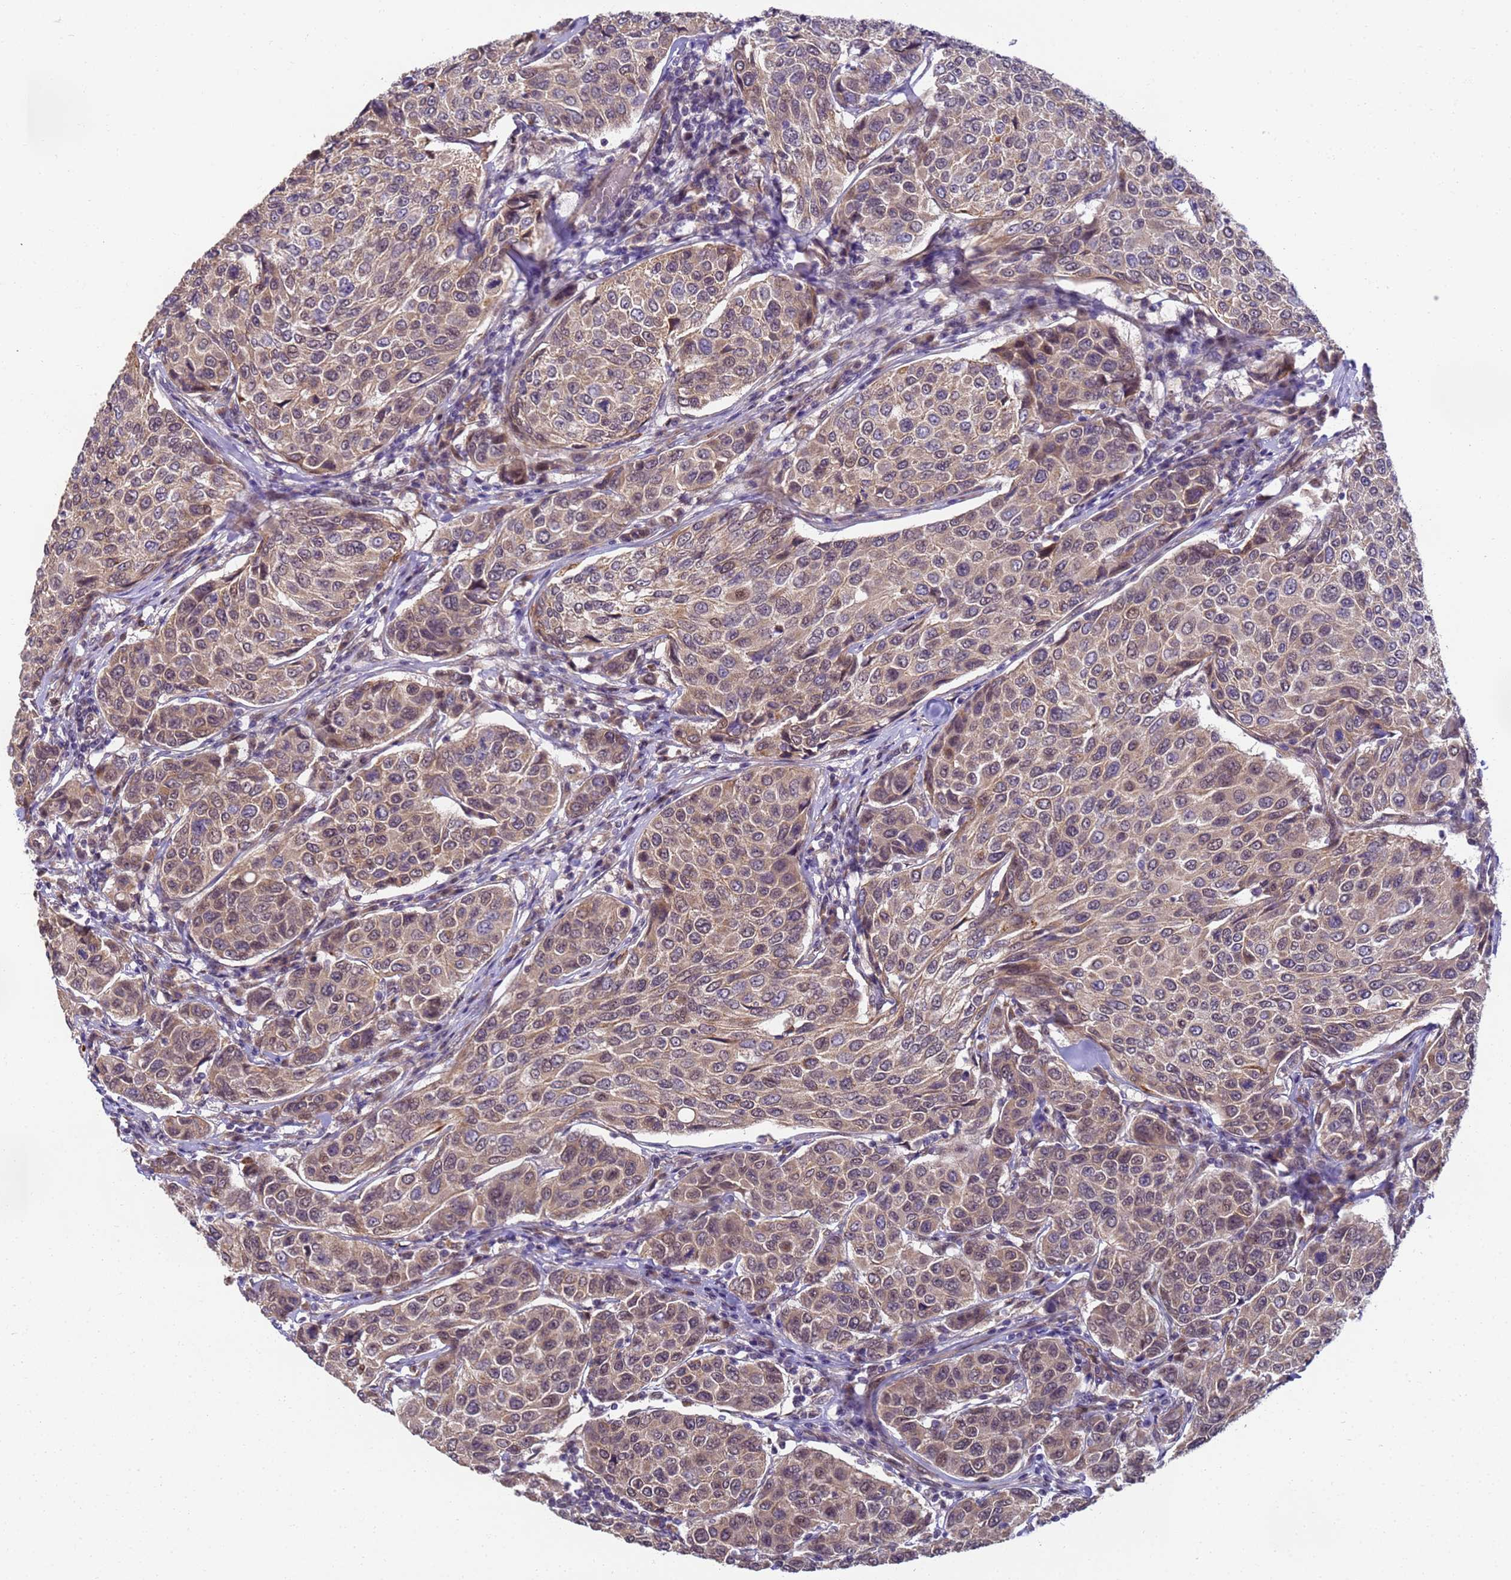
{"staining": {"intensity": "weak", "quantity": ">75%", "location": "cytoplasmic/membranous,nuclear"}, "tissue": "breast cancer", "cell_type": "Tumor cells", "image_type": "cancer", "snomed": [{"axis": "morphology", "description": "Duct carcinoma"}, {"axis": "topography", "description": "Breast"}], "caption": "Breast cancer tissue demonstrates weak cytoplasmic/membranous and nuclear staining in about >75% of tumor cells", "gene": "RAPGEF3", "patient": {"sex": "female", "age": 55}}